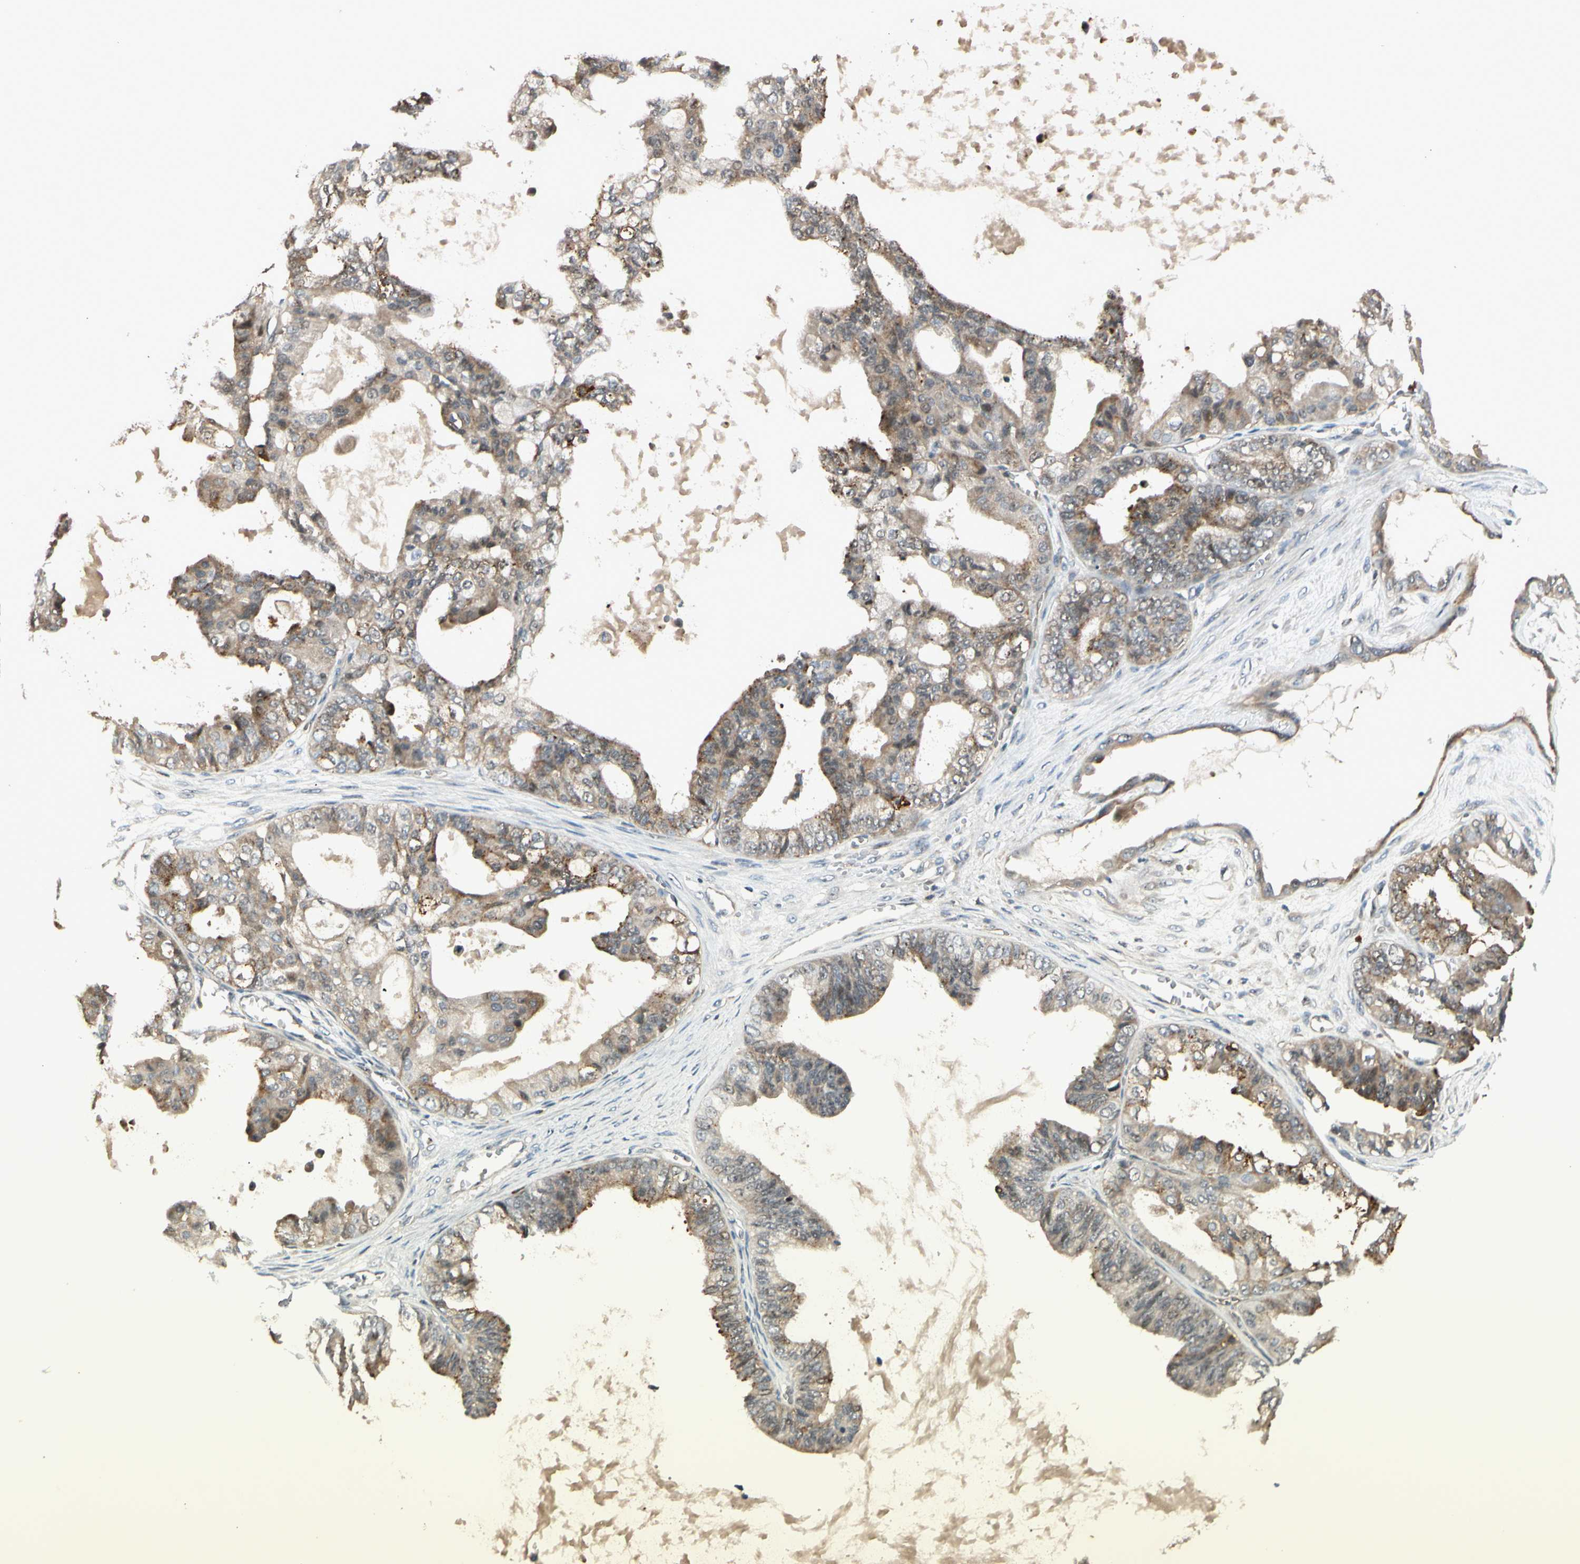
{"staining": {"intensity": "weak", "quantity": ">75%", "location": "cytoplasmic/membranous"}, "tissue": "ovarian cancer", "cell_type": "Tumor cells", "image_type": "cancer", "snomed": [{"axis": "morphology", "description": "Carcinoma, NOS"}, {"axis": "morphology", "description": "Carcinoma, endometroid"}, {"axis": "topography", "description": "Ovary"}], "caption": "Human ovarian cancer stained for a protein (brown) displays weak cytoplasmic/membranous positive staining in approximately >75% of tumor cells.", "gene": "NFYA", "patient": {"sex": "female", "age": 50}}